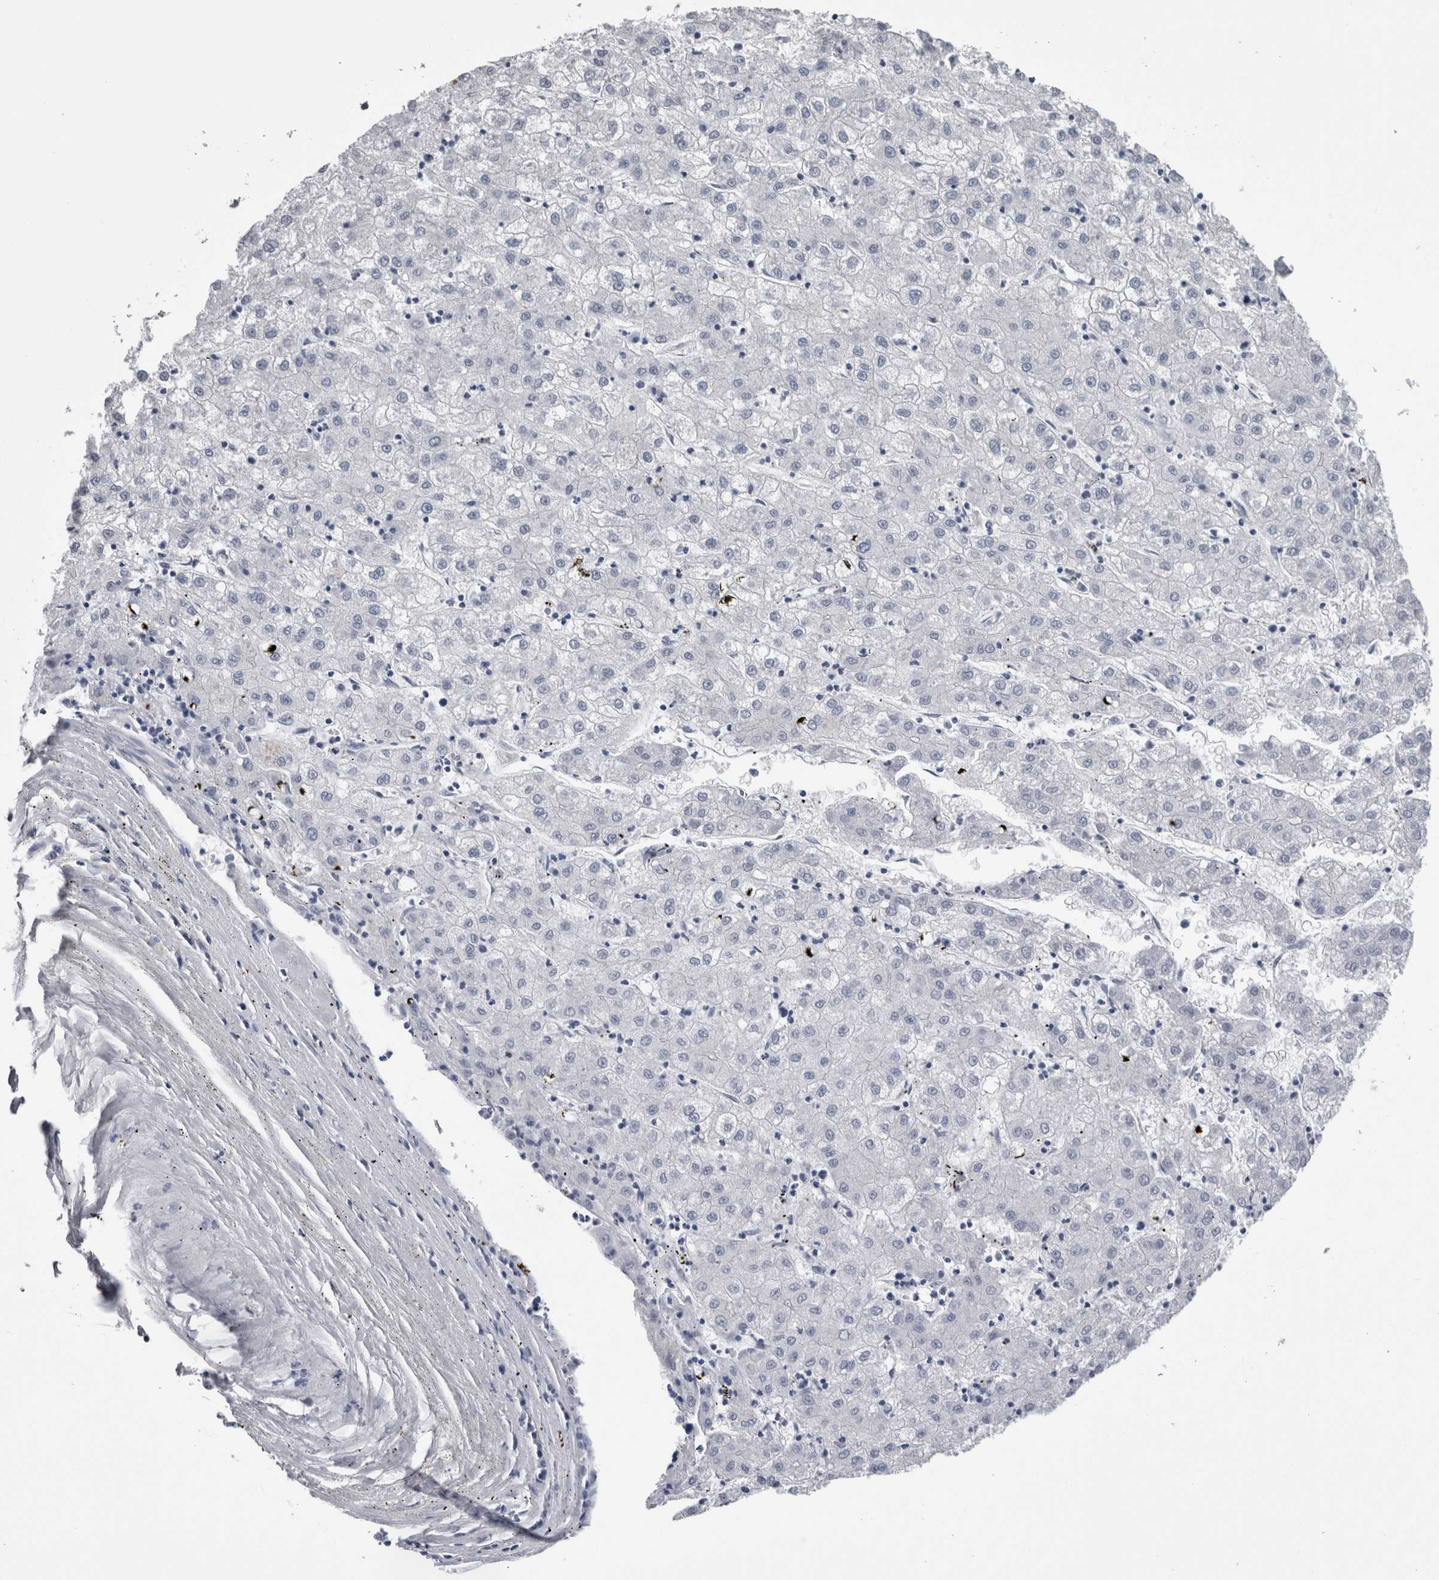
{"staining": {"intensity": "negative", "quantity": "none", "location": "none"}, "tissue": "liver cancer", "cell_type": "Tumor cells", "image_type": "cancer", "snomed": [{"axis": "morphology", "description": "Carcinoma, Hepatocellular, NOS"}, {"axis": "topography", "description": "Liver"}], "caption": "Tumor cells show no significant staining in liver hepatocellular carcinoma.", "gene": "CA8", "patient": {"sex": "male", "age": 72}}